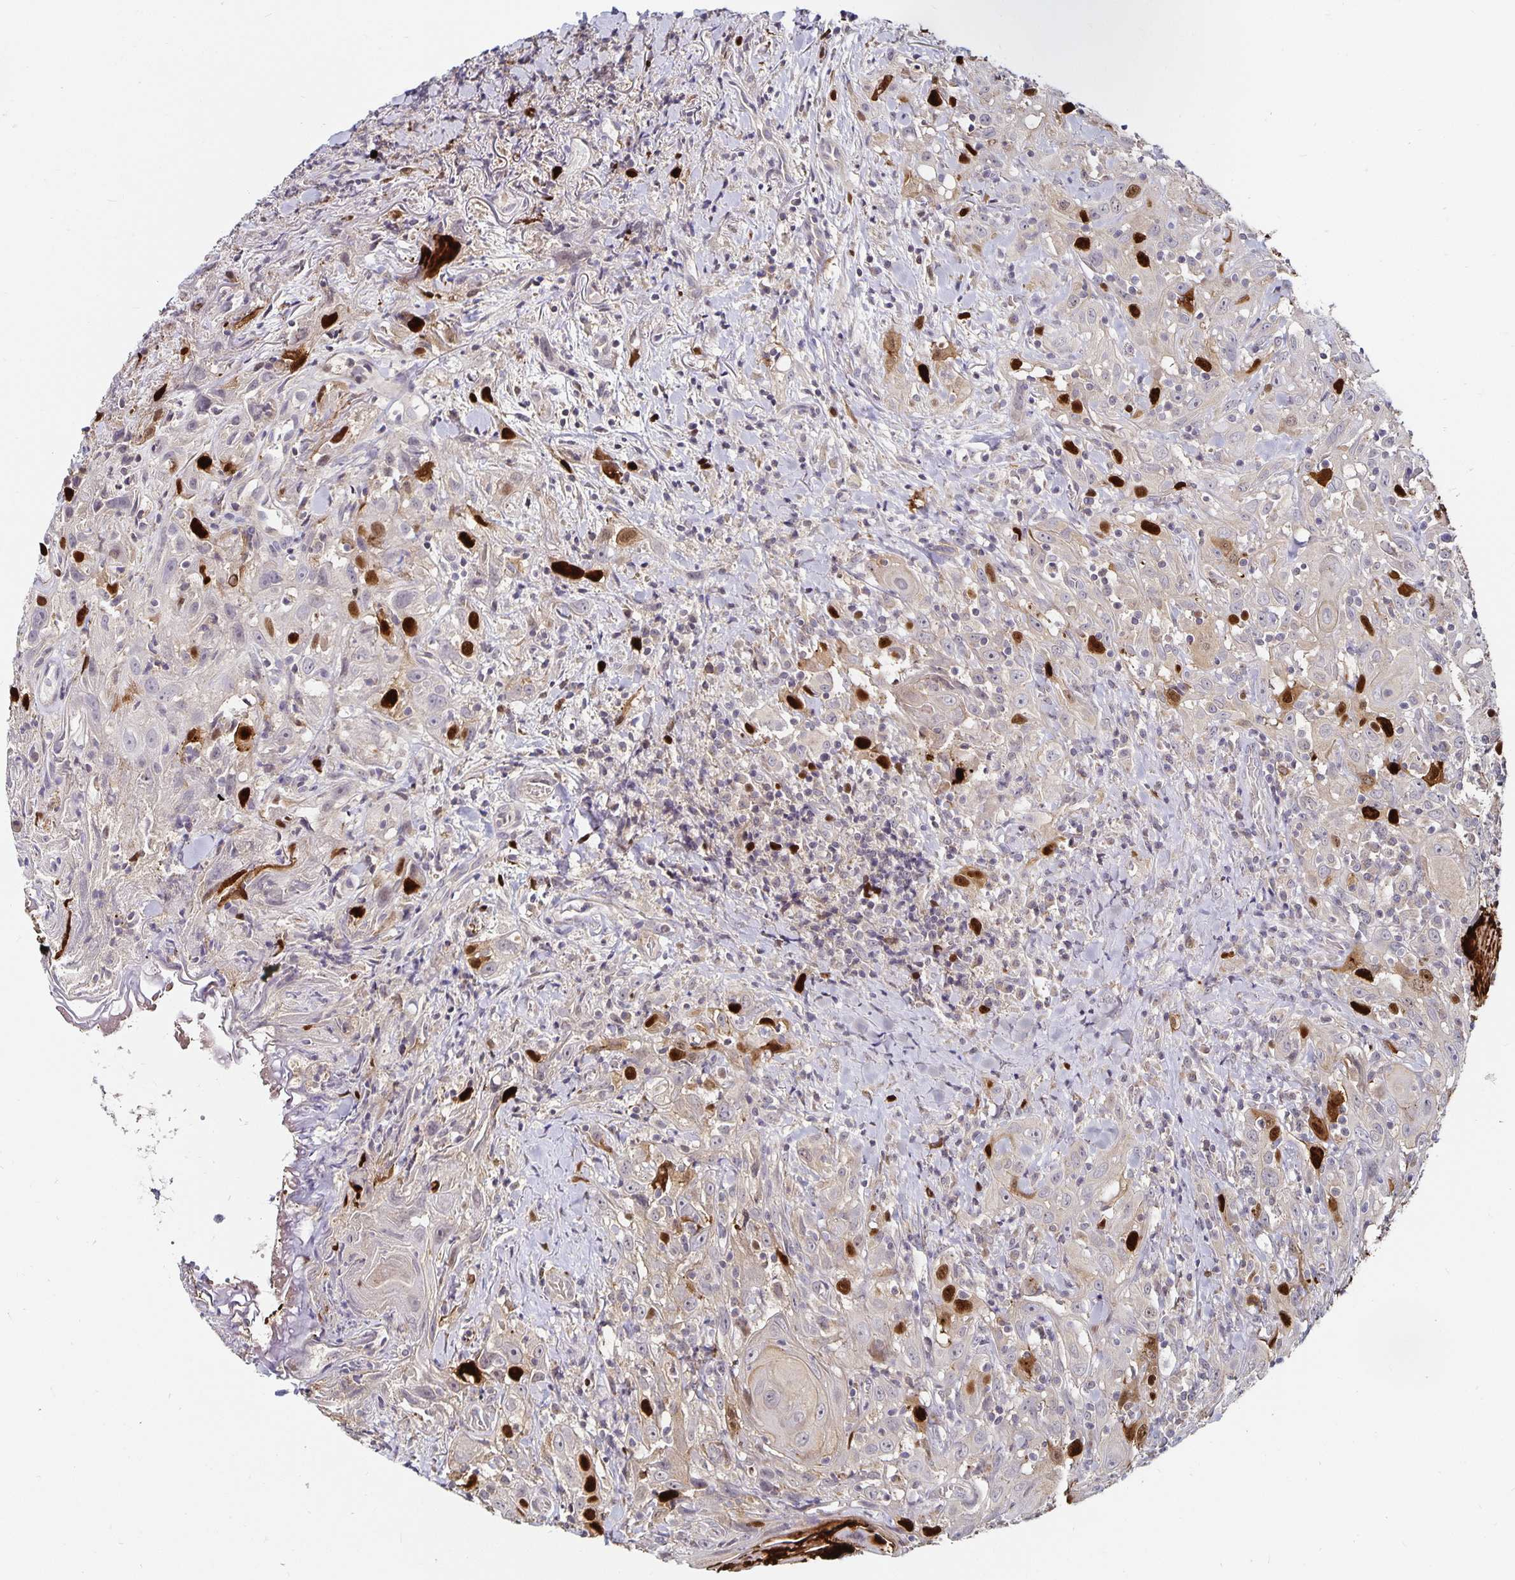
{"staining": {"intensity": "strong", "quantity": "<25%", "location": "nuclear"}, "tissue": "head and neck cancer", "cell_type": "Tumor cells", "image_type": "cancer", "snomed": [{"axis": "morphology", "description": "Squamous cell carcinoma, NOS"}, {"axis": "topography", "description": "Head-Neck"}], "caption": "This is an image of IHC staining of squamous cell carcinoma (head and neck), which shows strong positivity in the nuclear of tumor cells.", "gene": "ANLN", "patient": {"sex": "female", "age": 95}}